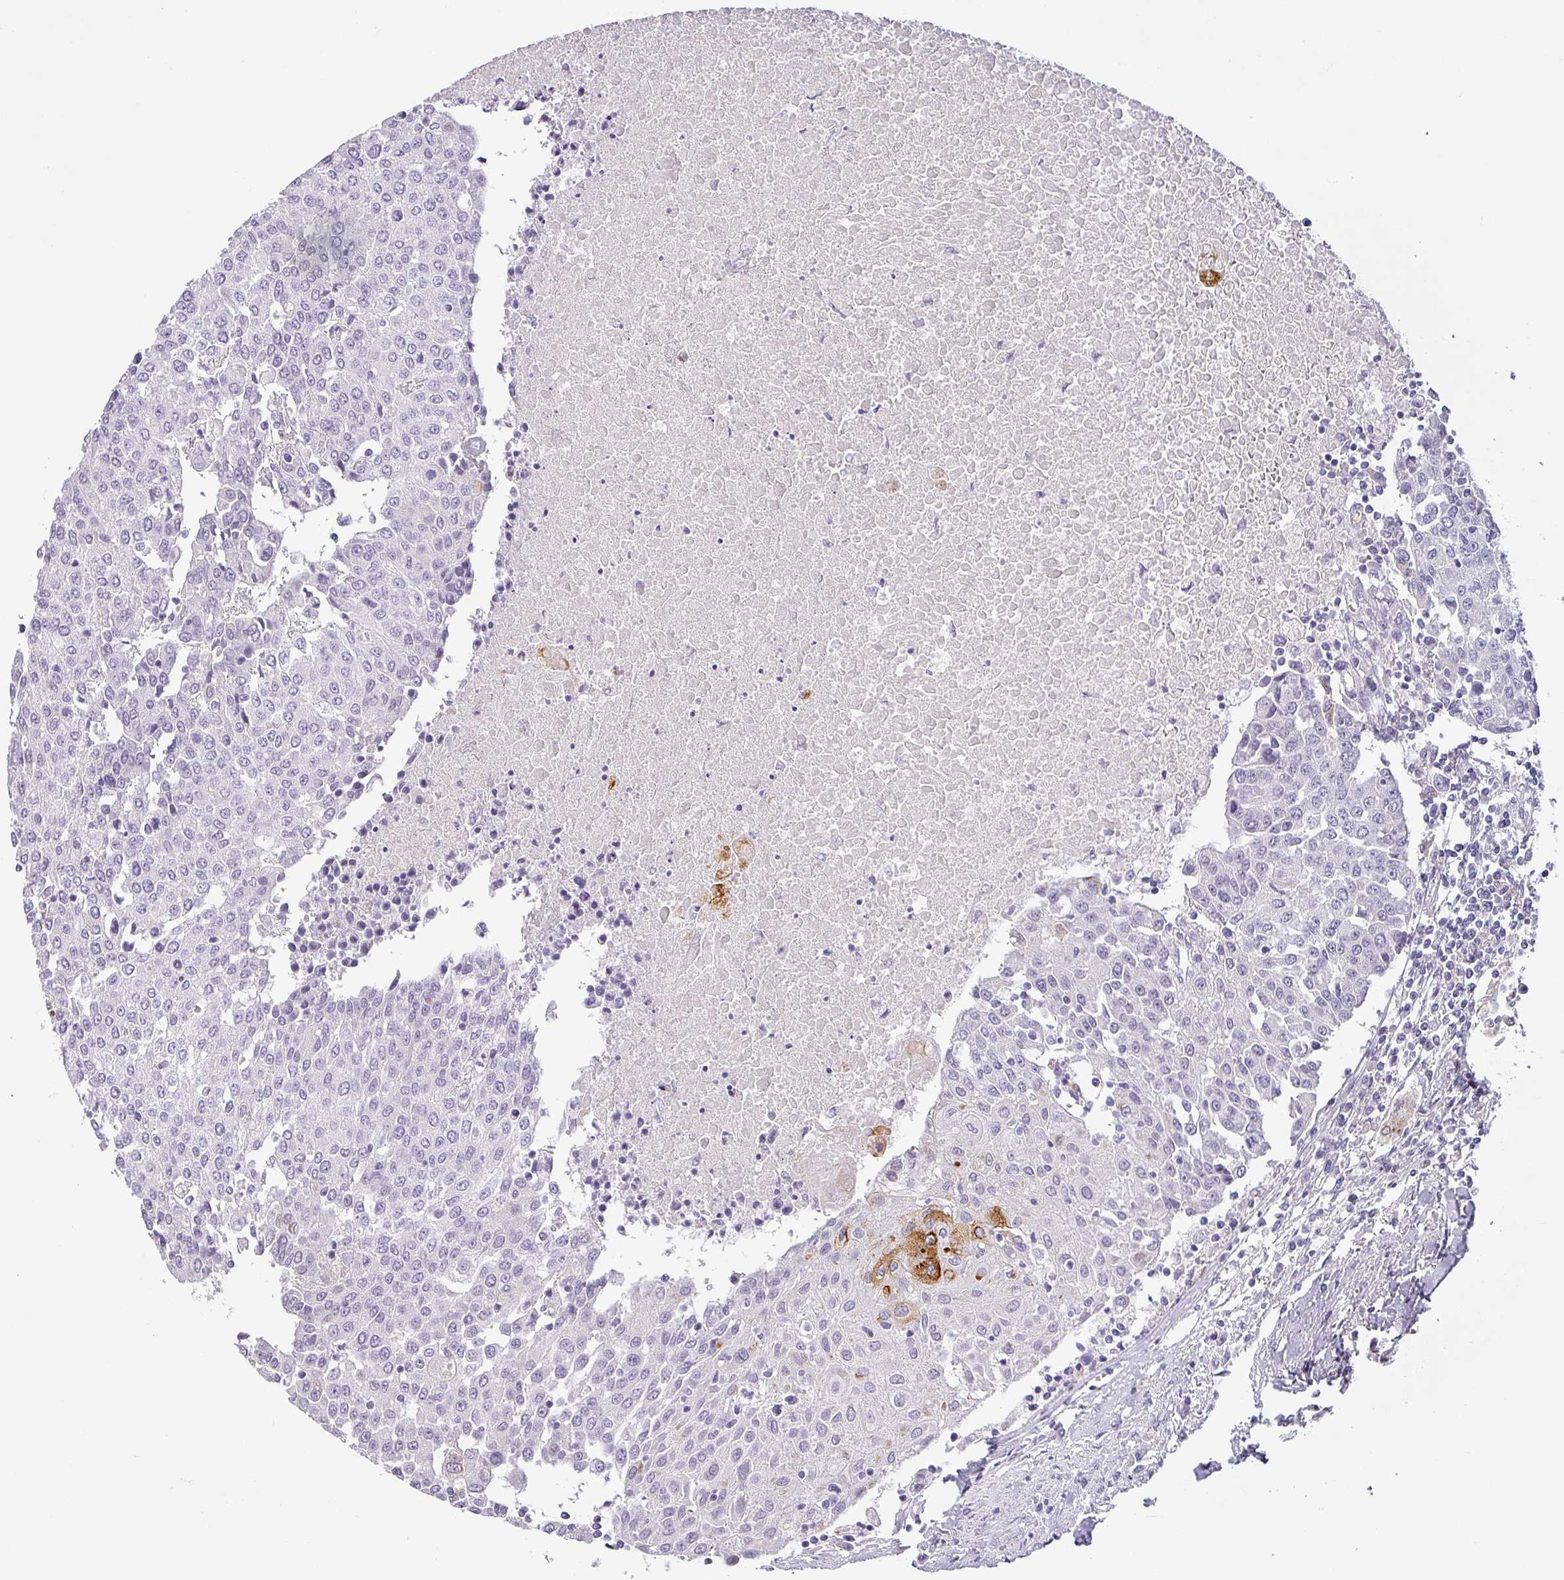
{"staining": {"intensity": "strong", "quantity": "<25%", "location": "cytoplasmic/membranous"}, "tissue": "urothelial cancer", "cell_type": "Tumor cells", "image_type": "cancer", "snomed": [{"axis": "morphology", "description": "Urothelial carcinoma, High grade"}, {"axis": "topography", "description": "Urinary bladder"}], "caption": "Protein analysis of urothelial carcinoma (high-grade) tissue shows strong cytoplasmic/membranous staining in about <25% of tumor cells.", "gene": "BTLA", "patient": {"sex": "female", "age": 85}}